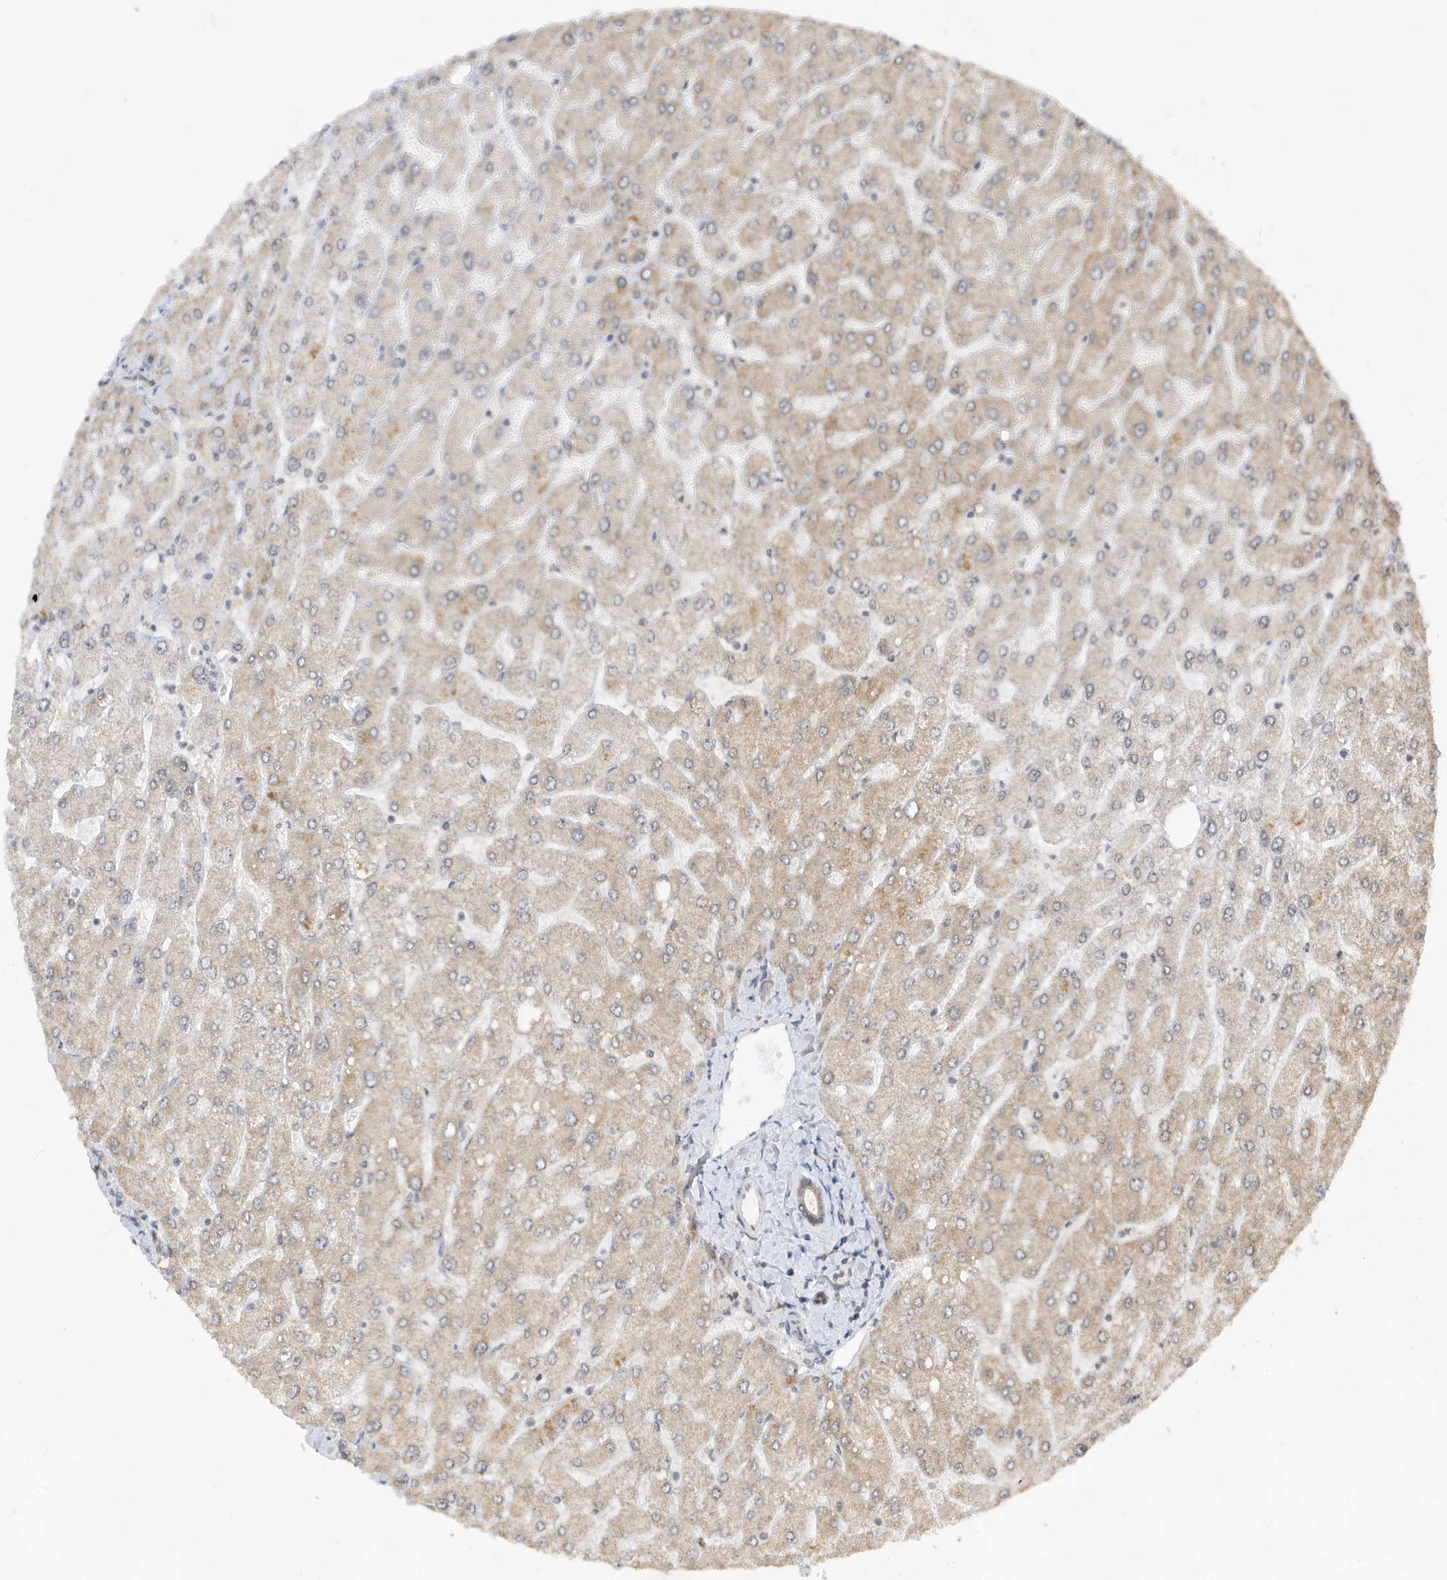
{"staining": {"intensity": "weak", "quantity": ">75%", "location": "cytoplasmic/membranous"}, "tissue": "liver", "cell_type": "Cholangiocytes", "image_type": "normal", "snomed": [{"axis": "morphology", "description": "Normal tissue, NOS"}, {"axis": "topography", "description": "Liver"}], "caption": "The image demonstrates immunohistochemical staining of unremarkable liver. There is weak cytoplasmic/membranous staining is appreciated in approximately >75% of cholangiocytes. The staining is performed using DAB brown chromogen to label protein expression. The nuclei are counter-stained blue using hematoxylin.", "gene": "TAB3", "patient": {"sex": "male", "age": 55}}